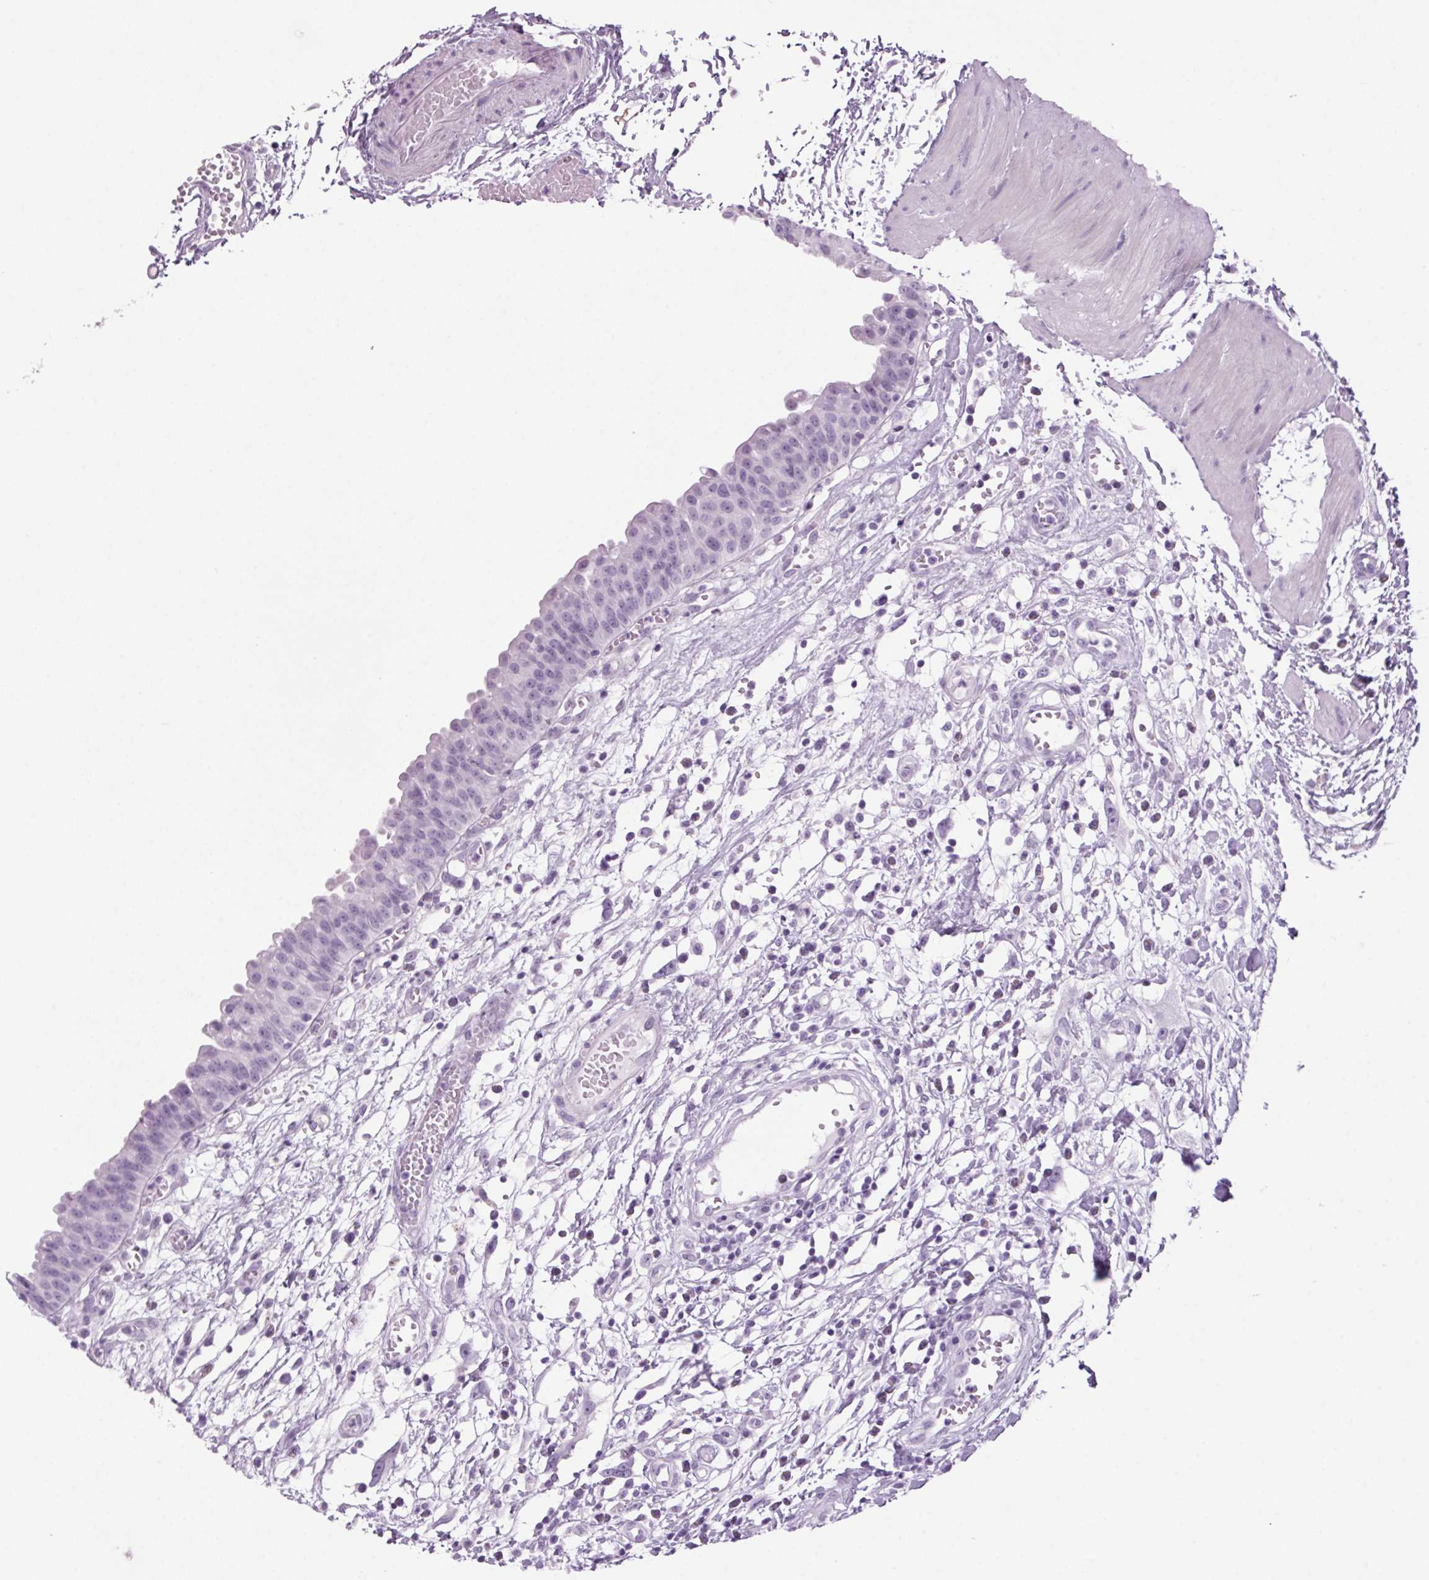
{"staining": {"intensity": "negative", "quantity": "none", "location": "none"}, "tissue": "urinary bladder", "cell_type": "Urothelial cells", "image_type": "normal", "snomed": [{"axis": "morphology", "description": "Normal tissue, NOS"}, {"axis": "topography", "description": "Urinary bladder"}], "caption": "This is a histopathology image of immunohistochemistry staining of benign urinary bladder, which shows no expression in urothelial cells. (Brightfield microscopy of DAB IHC at high magnification).", "gene": "PPP1R1A", "patient": {"sex": "male", "age": 64}}